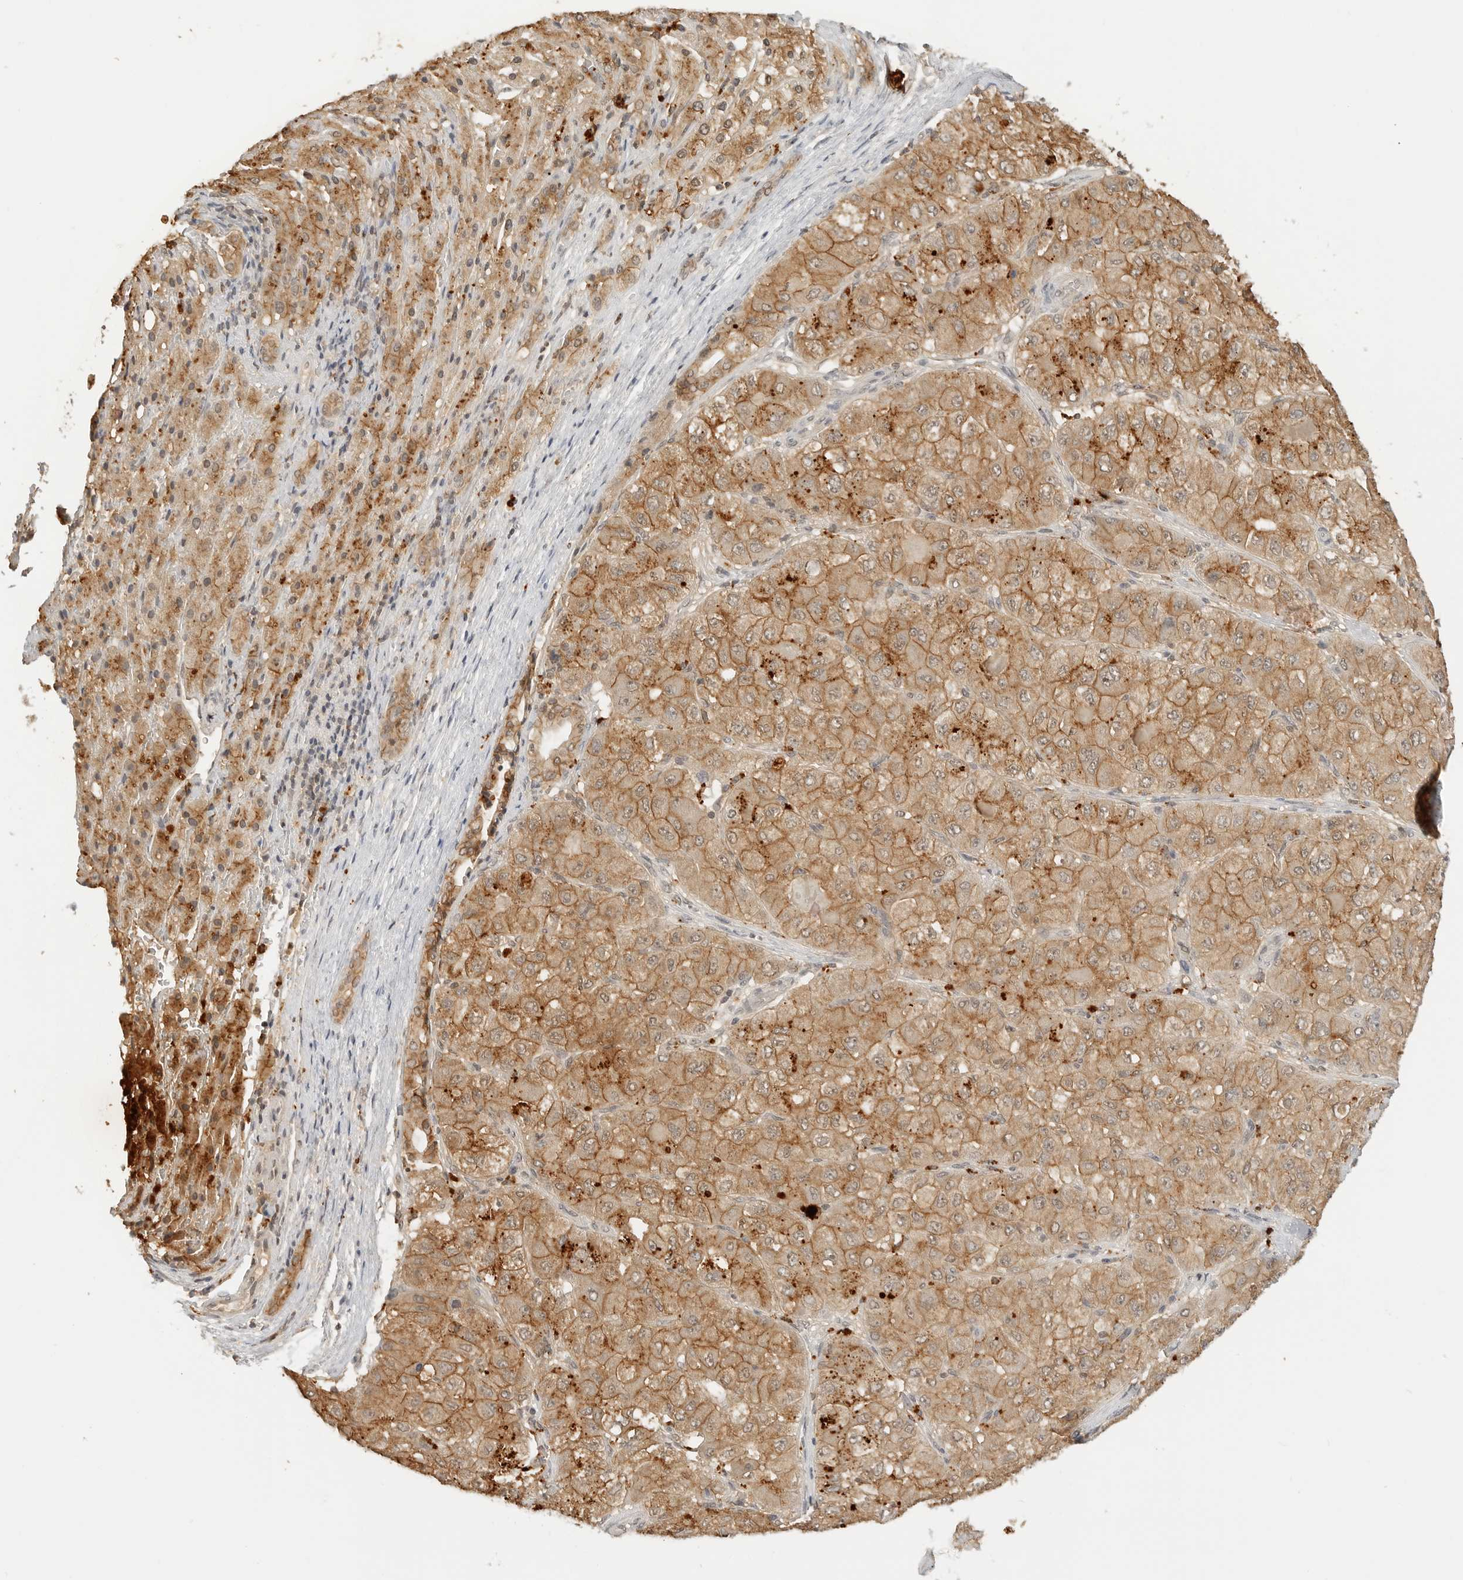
{"staining": {"intensity": "moderate", "quantity": ">75%", "location": "cytoplasmic/membranous"}, "tissue": "liver cancer", "cell_type": "Tumor cells", "image_type": "cancer", "snomed": [{"axis": "morphology", "description": "Carcinoma, Hepatocellular, NOS"}, {"axis": "topography", "description": "Liver"}], "caption": "Moderate cytoplasmic/membranous expression is identified in approximately >75% of tumor cells in liver hepatocellular carcinoma. (Brightfield microscopy of DAB IHC at high magnification).", "gene": "EPHA1", "patient": {"sex": "male", "age": 80}}